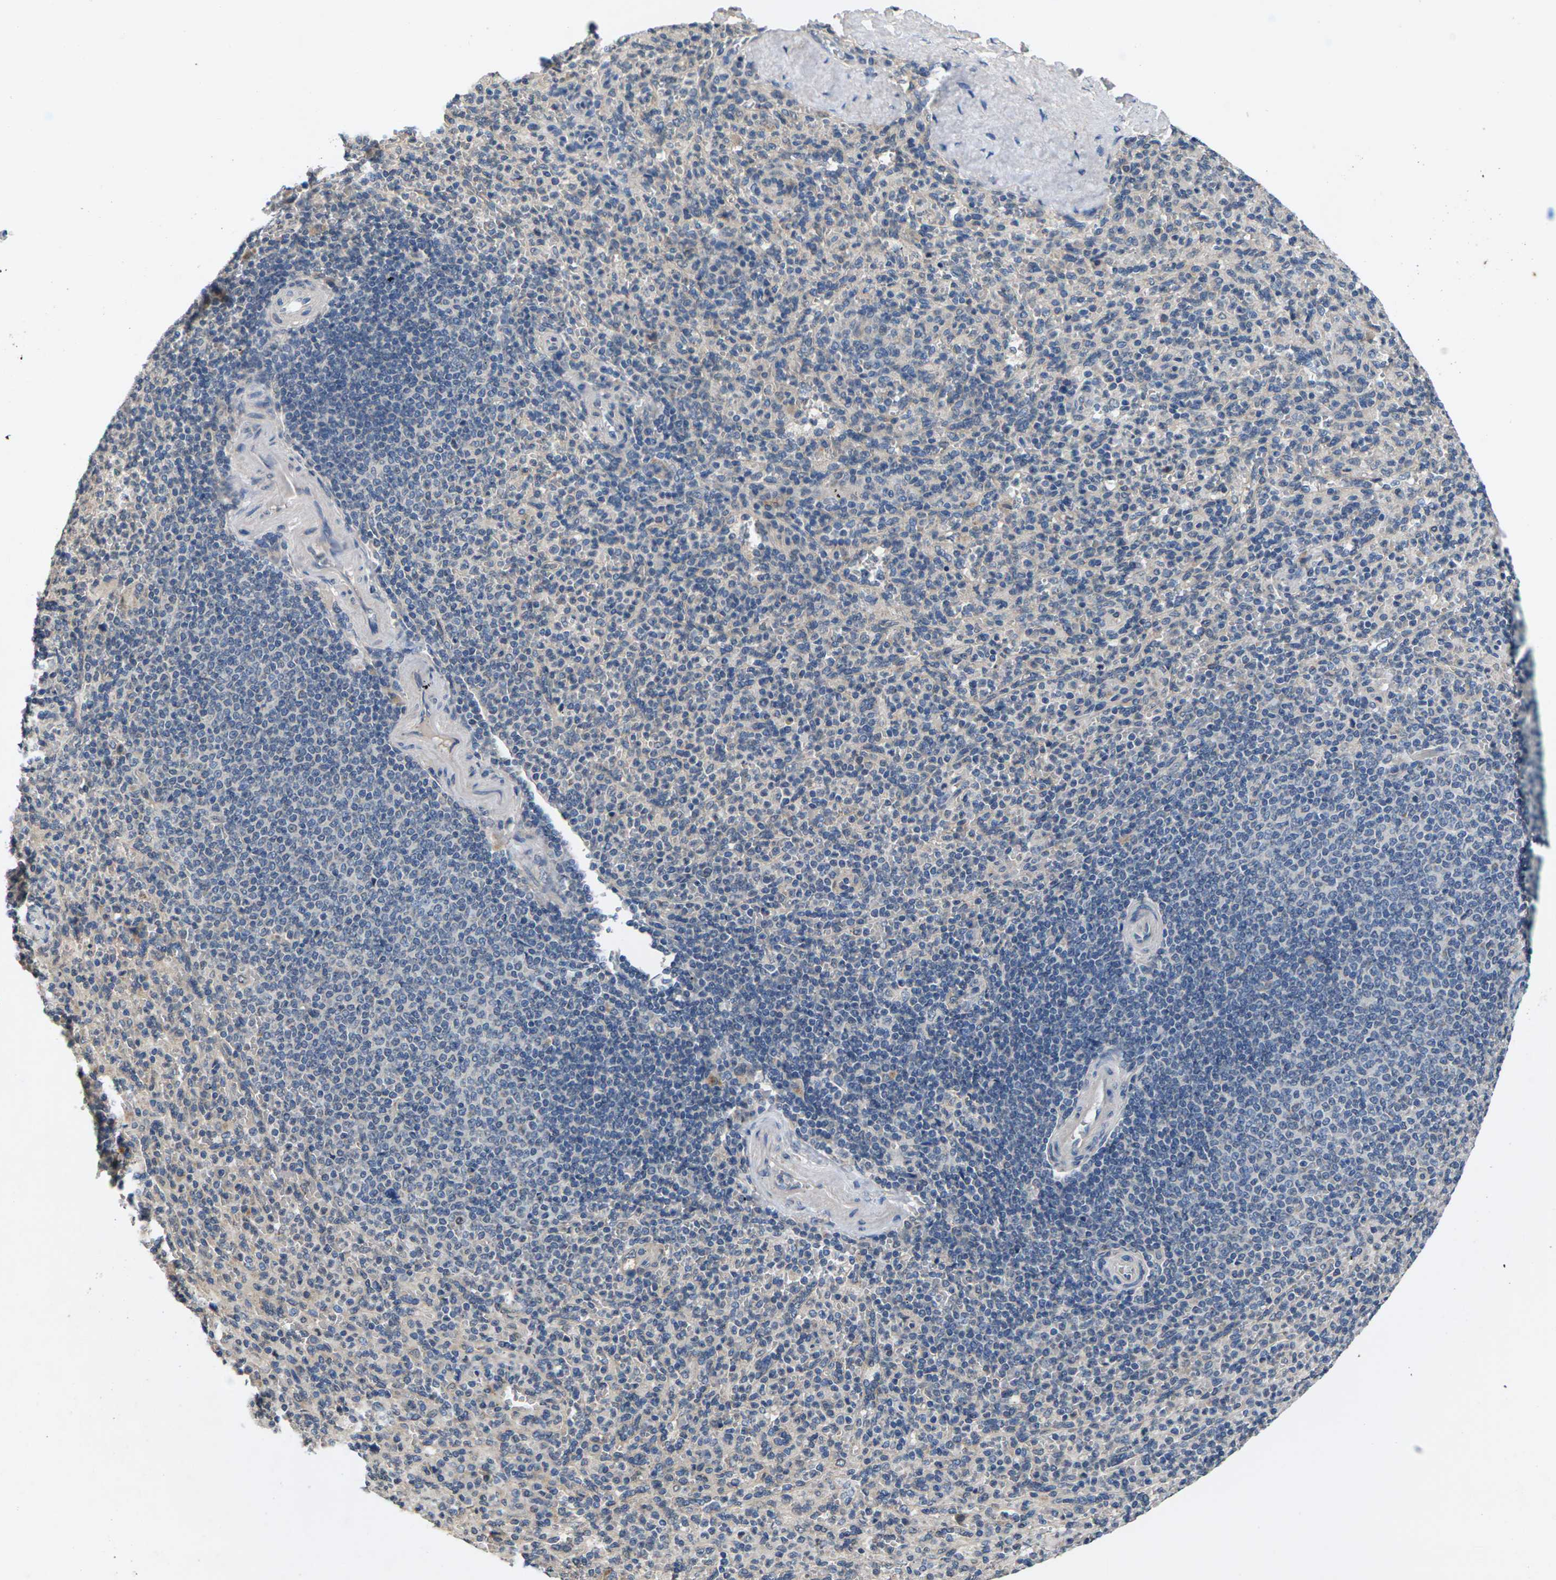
{"staining": {"intensity": "negative", "quantity": "none", "location": "none"}, "tissue": "spleen", "cell_type": "Cells in red pulp", "image_type": "normal", "snomed": [{"axis": "morphology", "description": "Normal tissue, NOS"}, {"axis": "topography", "description": "Spleen"}], "caption": "High magnification brightfield microscopy of benign spleen stained with DAB (3,3'-diaminobenzidine) (brown) and counterstained with hematoxylin (blue): cells in red pulp show no significant positivity. (Stains: DAB immunohistochemistry with hematoxylin counter stain, Microscopy: brightfield microscopy at high magnification).", "gene": "SLC2A2", "patient": {"sex": "male", "age": 36}}